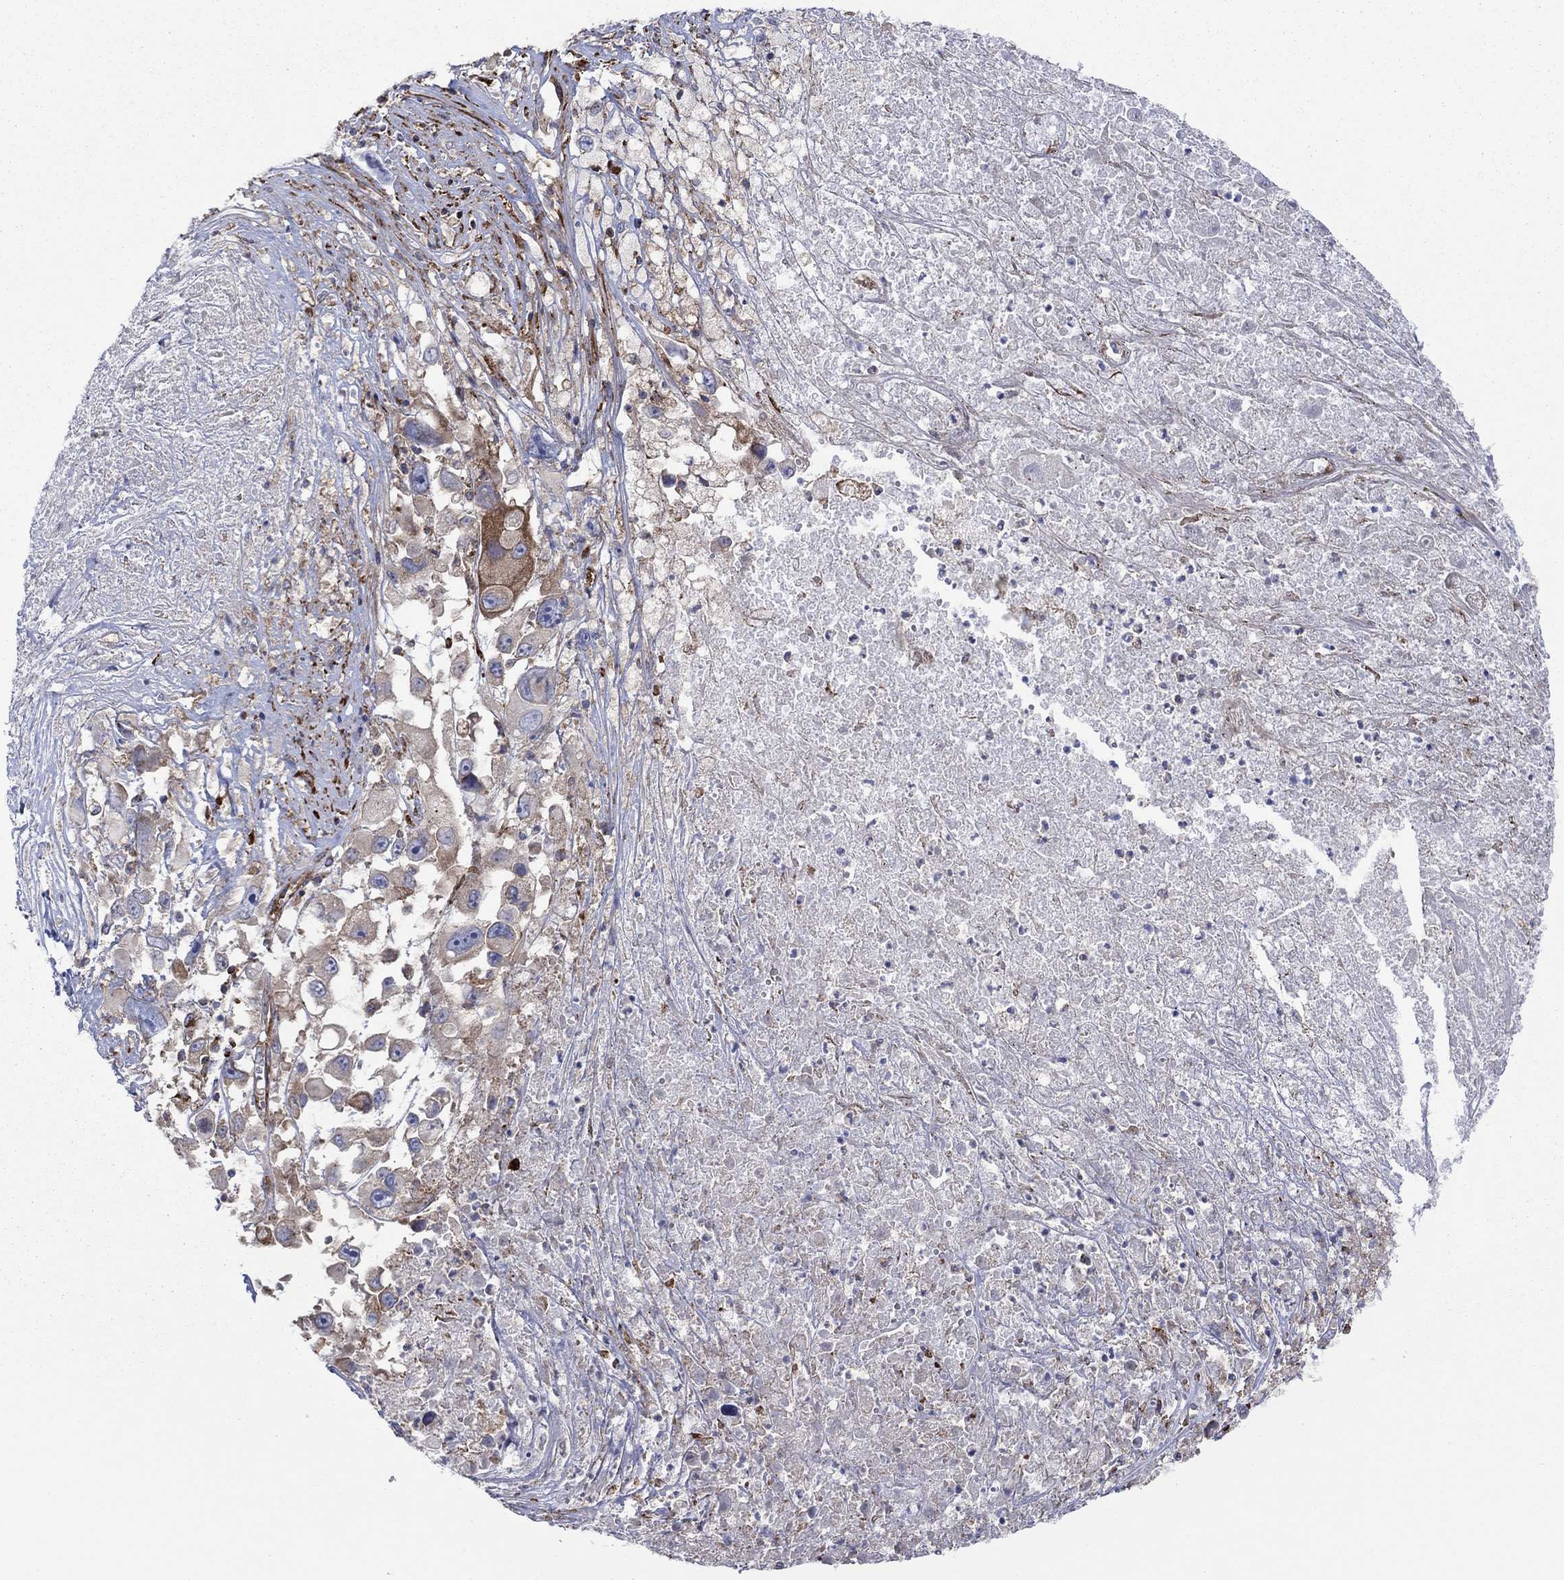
{"staining": {"intensity": "moderate", "quantity": "<25%", "location": "cytoplasmic/membranous"}, "tissue": "melanoma", "cell_type": "Tumor cells", "image_type": "cancer", "snomed": [{"axis": "morphology", "description": "Malignant melanoma, Metastatic site"}, {"axis": "topography", "description": "Lymph node"}], "caption": "This photomicrograph shows melanoma stained with immunohistochemistry to label a protein in brown. The cytoplasmic/membranous of tumor cells show moderate positivity for the protein. Nuclei are counter-stained blue.", "gene": "PAG1", "patient": {"sex": "male", "age": 50}}